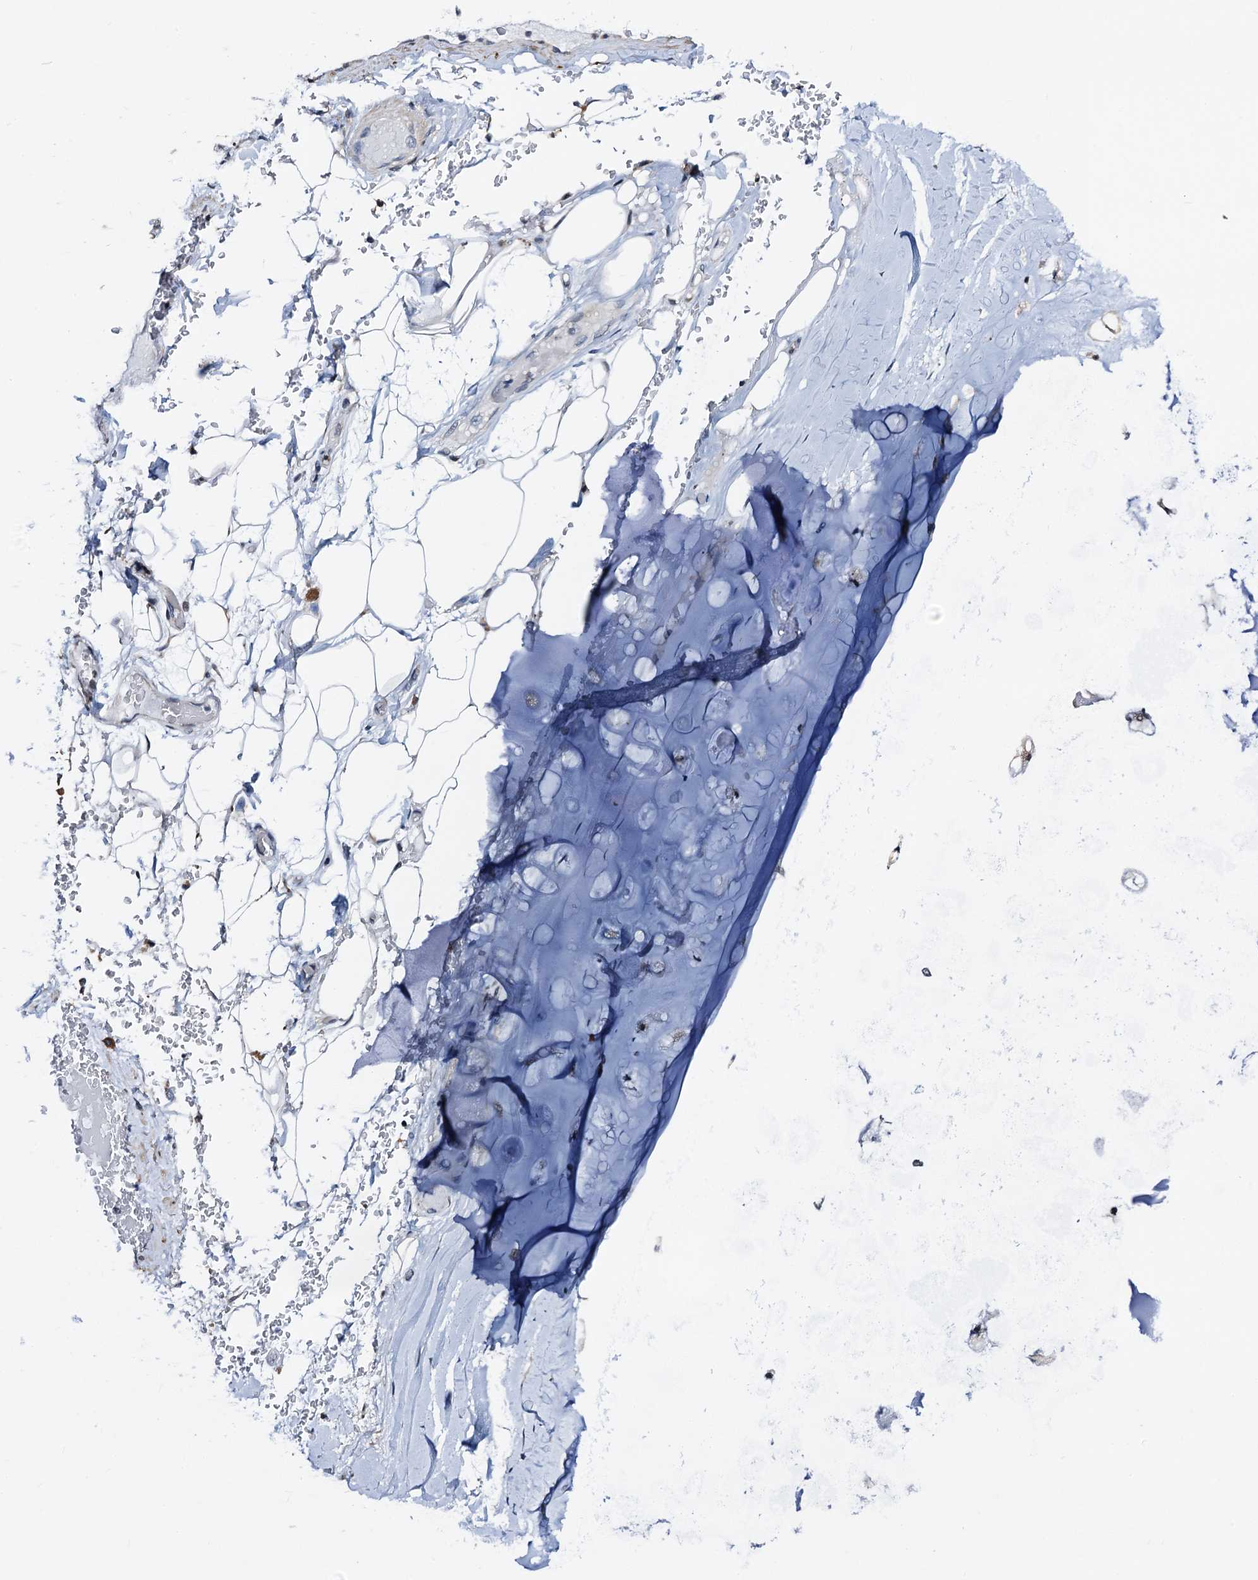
{"staining": {"intensity": "negative", "quantity": "none", "location": "none"}, "tissue": "adipose tissue", "cell_type": "Adipocytes", "image_type": "normal", "snomed": [{"axis": "morphology", "description": "Normal tissue, NOS"}, {"axis": "topography", "description": "Bronchus"}], "caption": "Adipose tissue was stained to show a protein in brown. There is no significant positivity in adipocytes.", "gene": "FAM222A", "patient": {"sex": "male", "age": 66}}